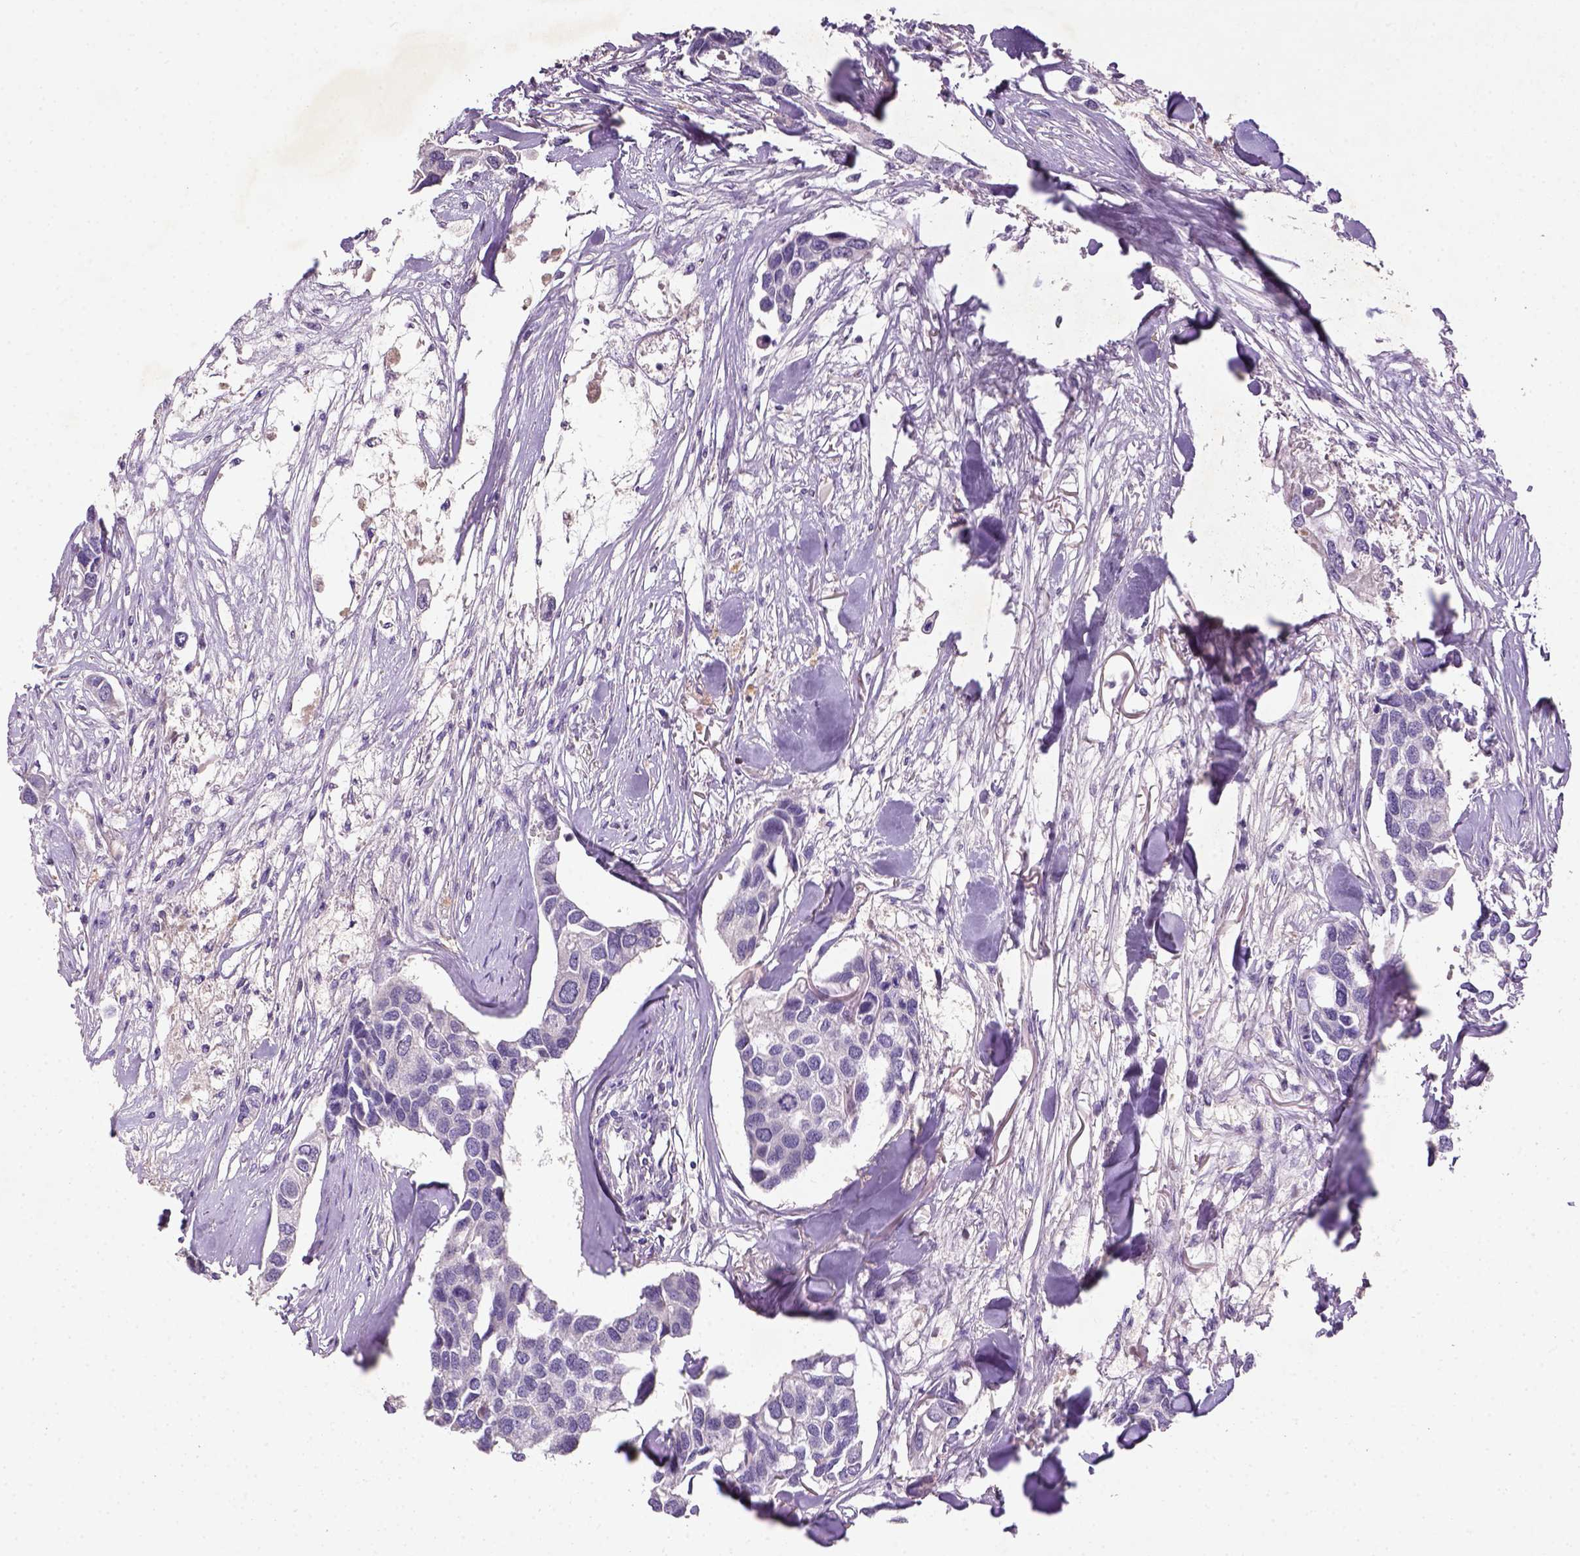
{"staining": {"intensity": "negative", "quantity": "none", "location": "none"}, "tissue": "breast cancer", "cell_type": "Tumor cells", "image_type": "cancer", "snomed": [{"axis": "morphology", "description": "Duct carcinoma"}, {"axis": "topography", "description": "Breast"}], "caption": "Tumor cells show no significant protein expression in infiltrating ductal carcinoma (breast).", "gene": "NLGN2", "patient": {"sex": "female", "age": 83}}